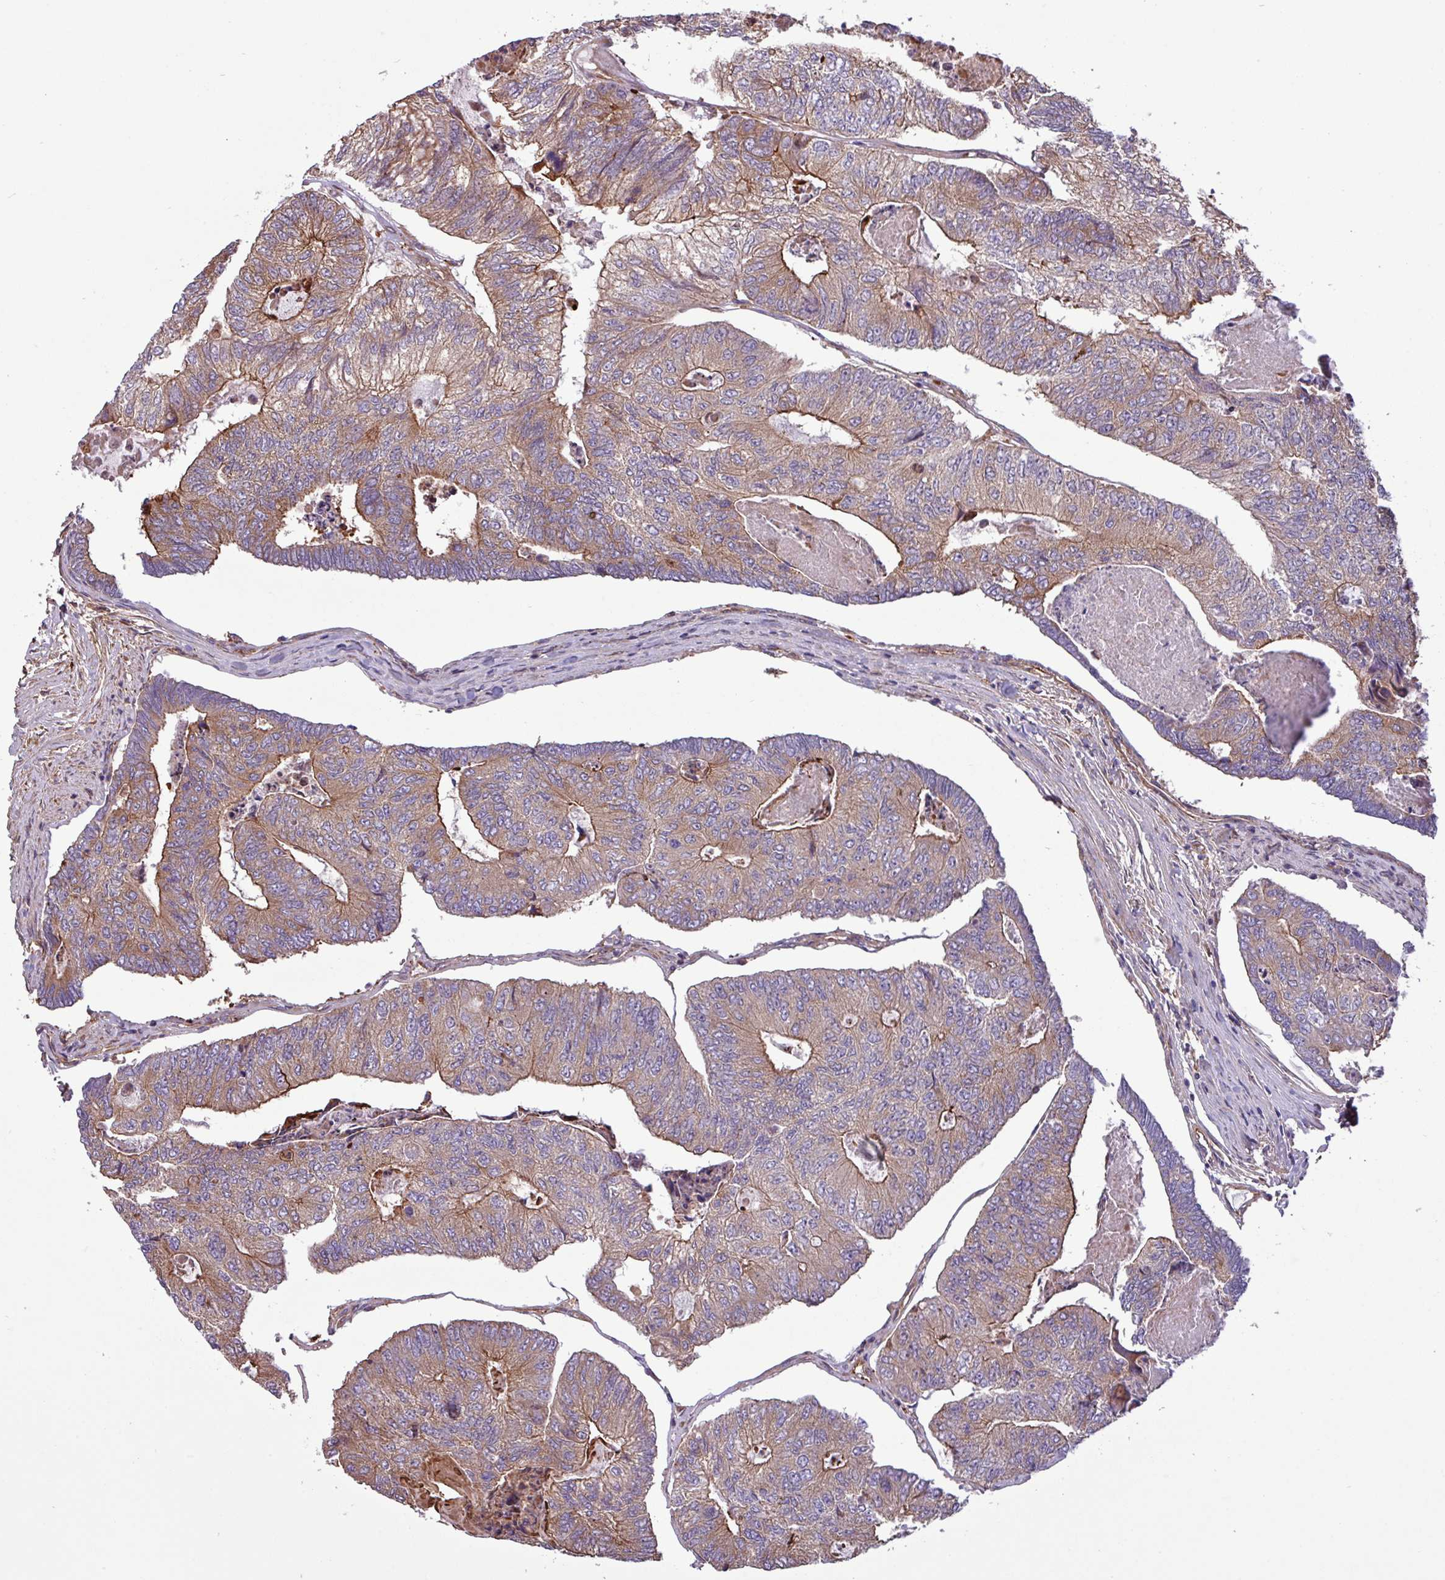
{"staining": {"intensity": "moderate", "quantity": ">75%", "location": "cytoplasmic/membranous"}, "tissue": "colorectal cancer", "cell_type": "Tumor cells", "image_type": "cancer", "snomed": [{"axis": "morphology", "description": "Adenocarcinoma, NOS"}, {"axis": "topography", "description": "Colon"}], "caption": "DAB (3,3'-diaminobenzidine) immunohistochemical staining of human colorectal cancer displays moderate cytoplasmic/membranous protein staining in approximately >75% of tumor cells.", "gene": "ZNF300", "patient": {"sex": "female", "age": 67}}